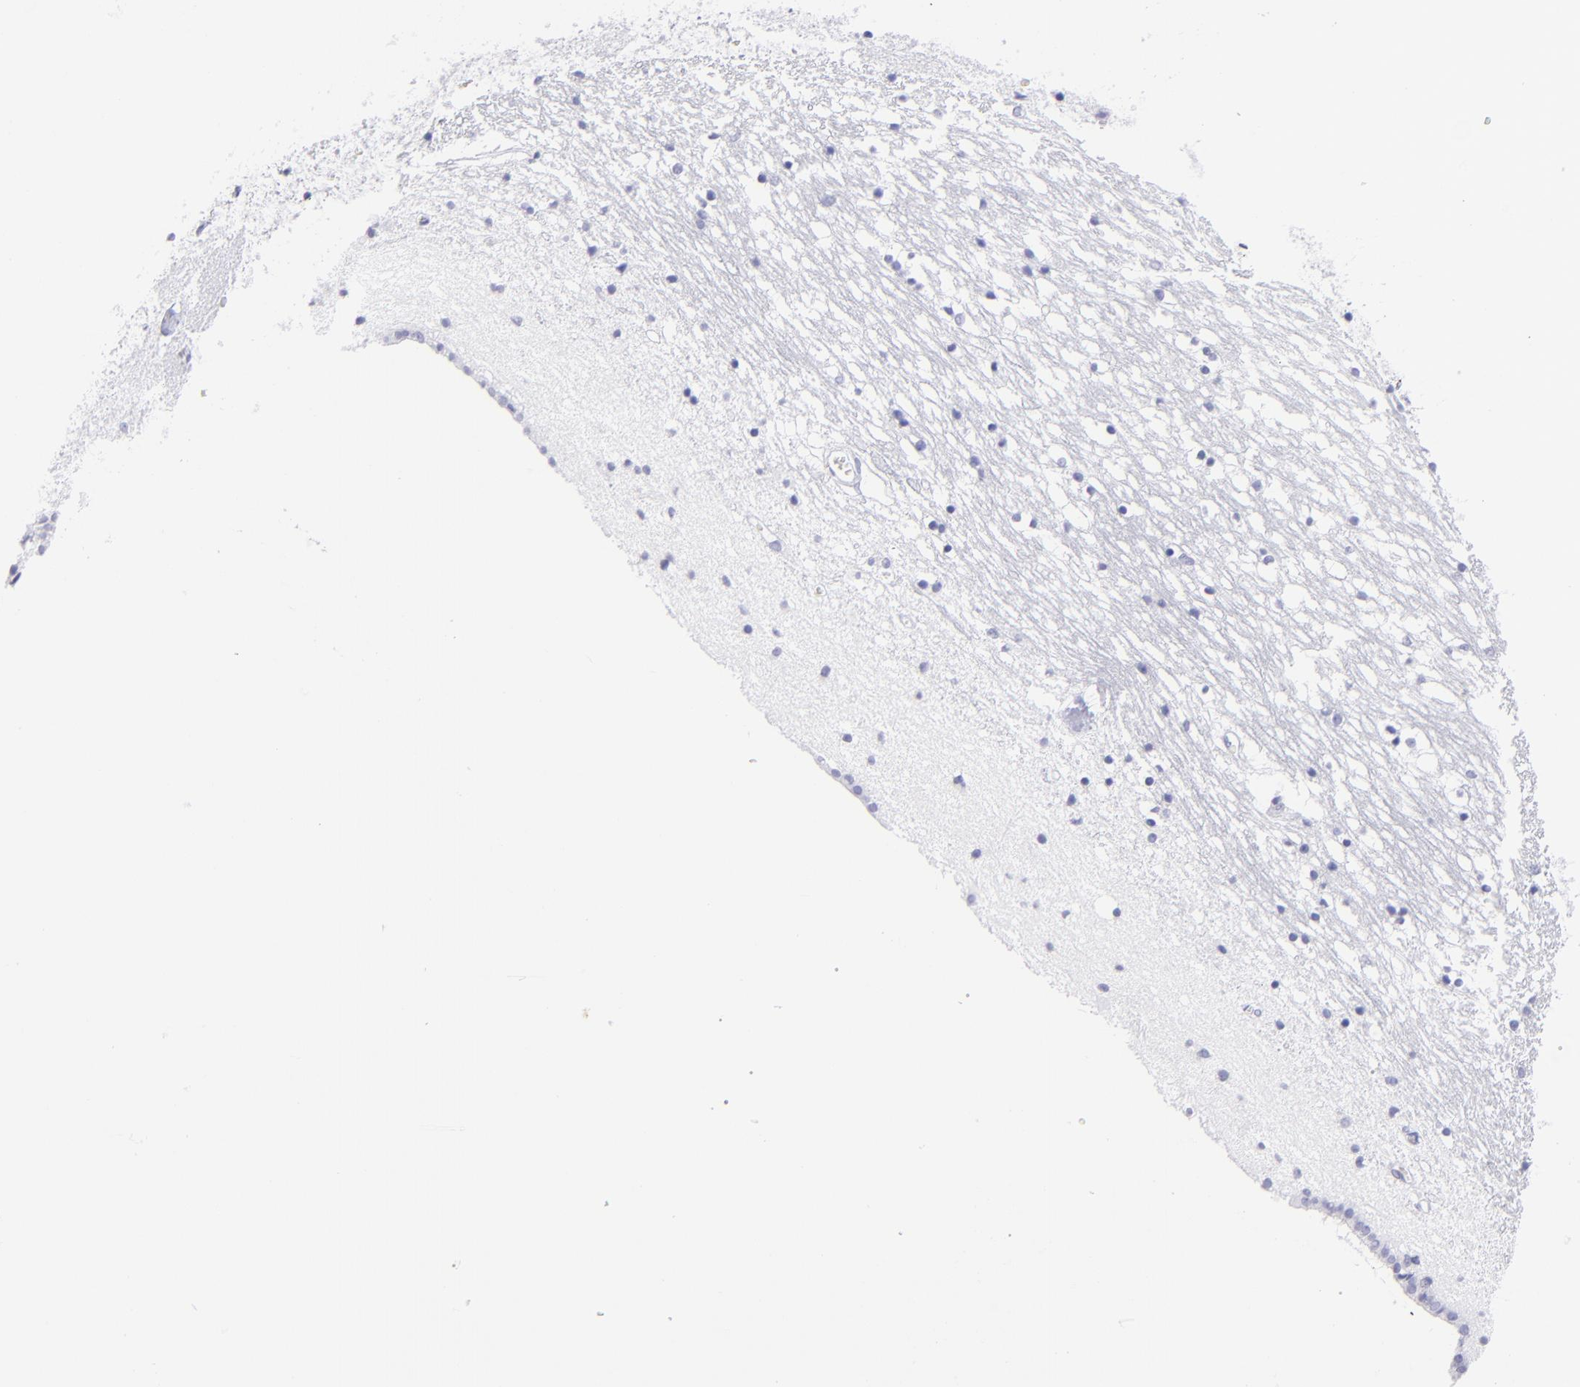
{"staining": {"intensity": "negative", "quantity": "none", "location": "none"}, "tissue": "caudate", "cell_type": "Glial cells", "image_type": "normal", "snomed": [{"axis": "morphology", "description": "Normal tissue, NOS"}, {"axis": "topography", "description": "Lateral ventricle wall"}], "caption": "High magnification brightfield microscopy of unremarkable caudate stained with DAB (3,3'-diaminobenzidine) (brown) and counterstained with hematoxylin (blue): glial cells show no significant positivity. (Stains: DAB immunohistochemistry with hematoxylin counter stain, Microscopy: brightfield microscopy at high magnification).", "gene": "PIP", "patient": {"sex": "male", "age": 45}}